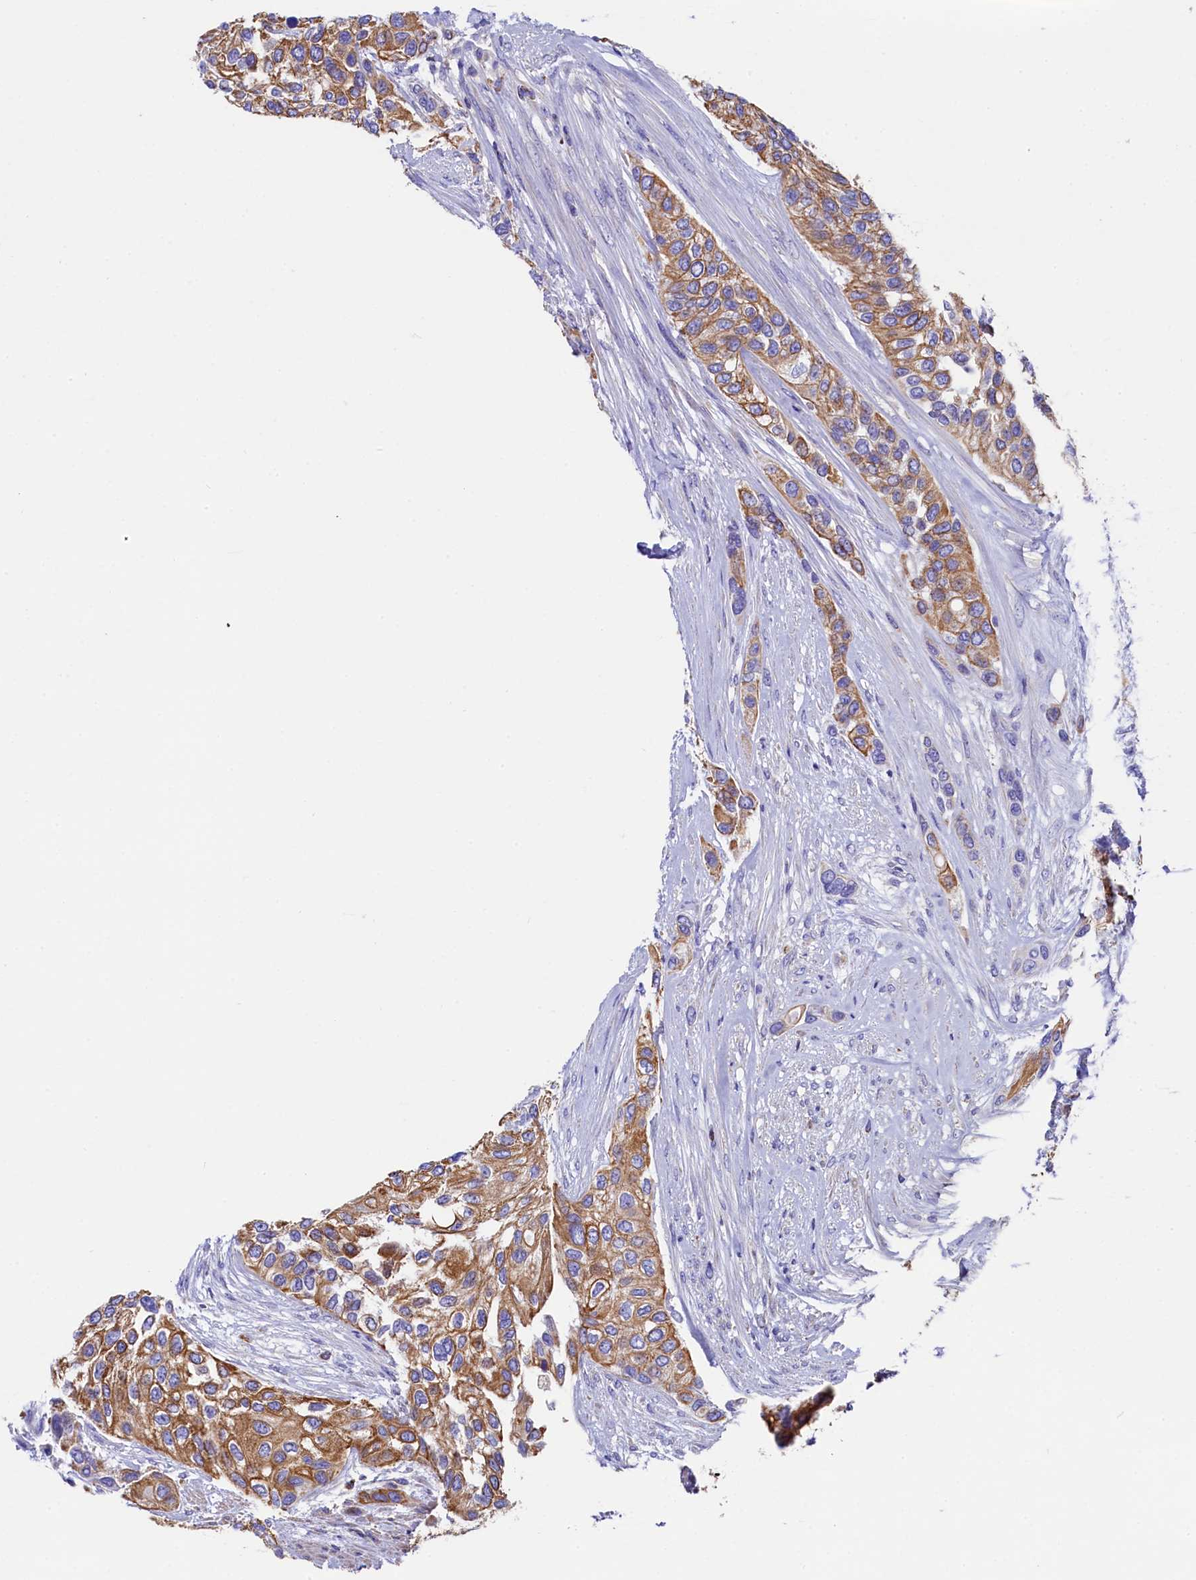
{"staining": {"intensity": "moderate", "quantity": ">75%", "location": "cytoplasmic/membranous"}, "tissue": "urothelial cancer", "cell_type": "Tumor cells", "image_type": "cancer", "snomed": [{"axis": "morphology", "description": "Normal tissue, NOS"}, {"axis": "morphology", "description": "Urothelial carcinoma, High grade"}, {"axis": "topography", "description": "Vascular tissue"}, {"axis": "topography", "description": "Urinary bladder"}], "caption": "A histopathology image of urothelial carcinoma (high-grade) stained for a protein demonstrates moderate cytoplasmic/membranous brown staining in tumor cells.", "gene": "CLYBL", "patient": {"sex": "female", "age": 56}}